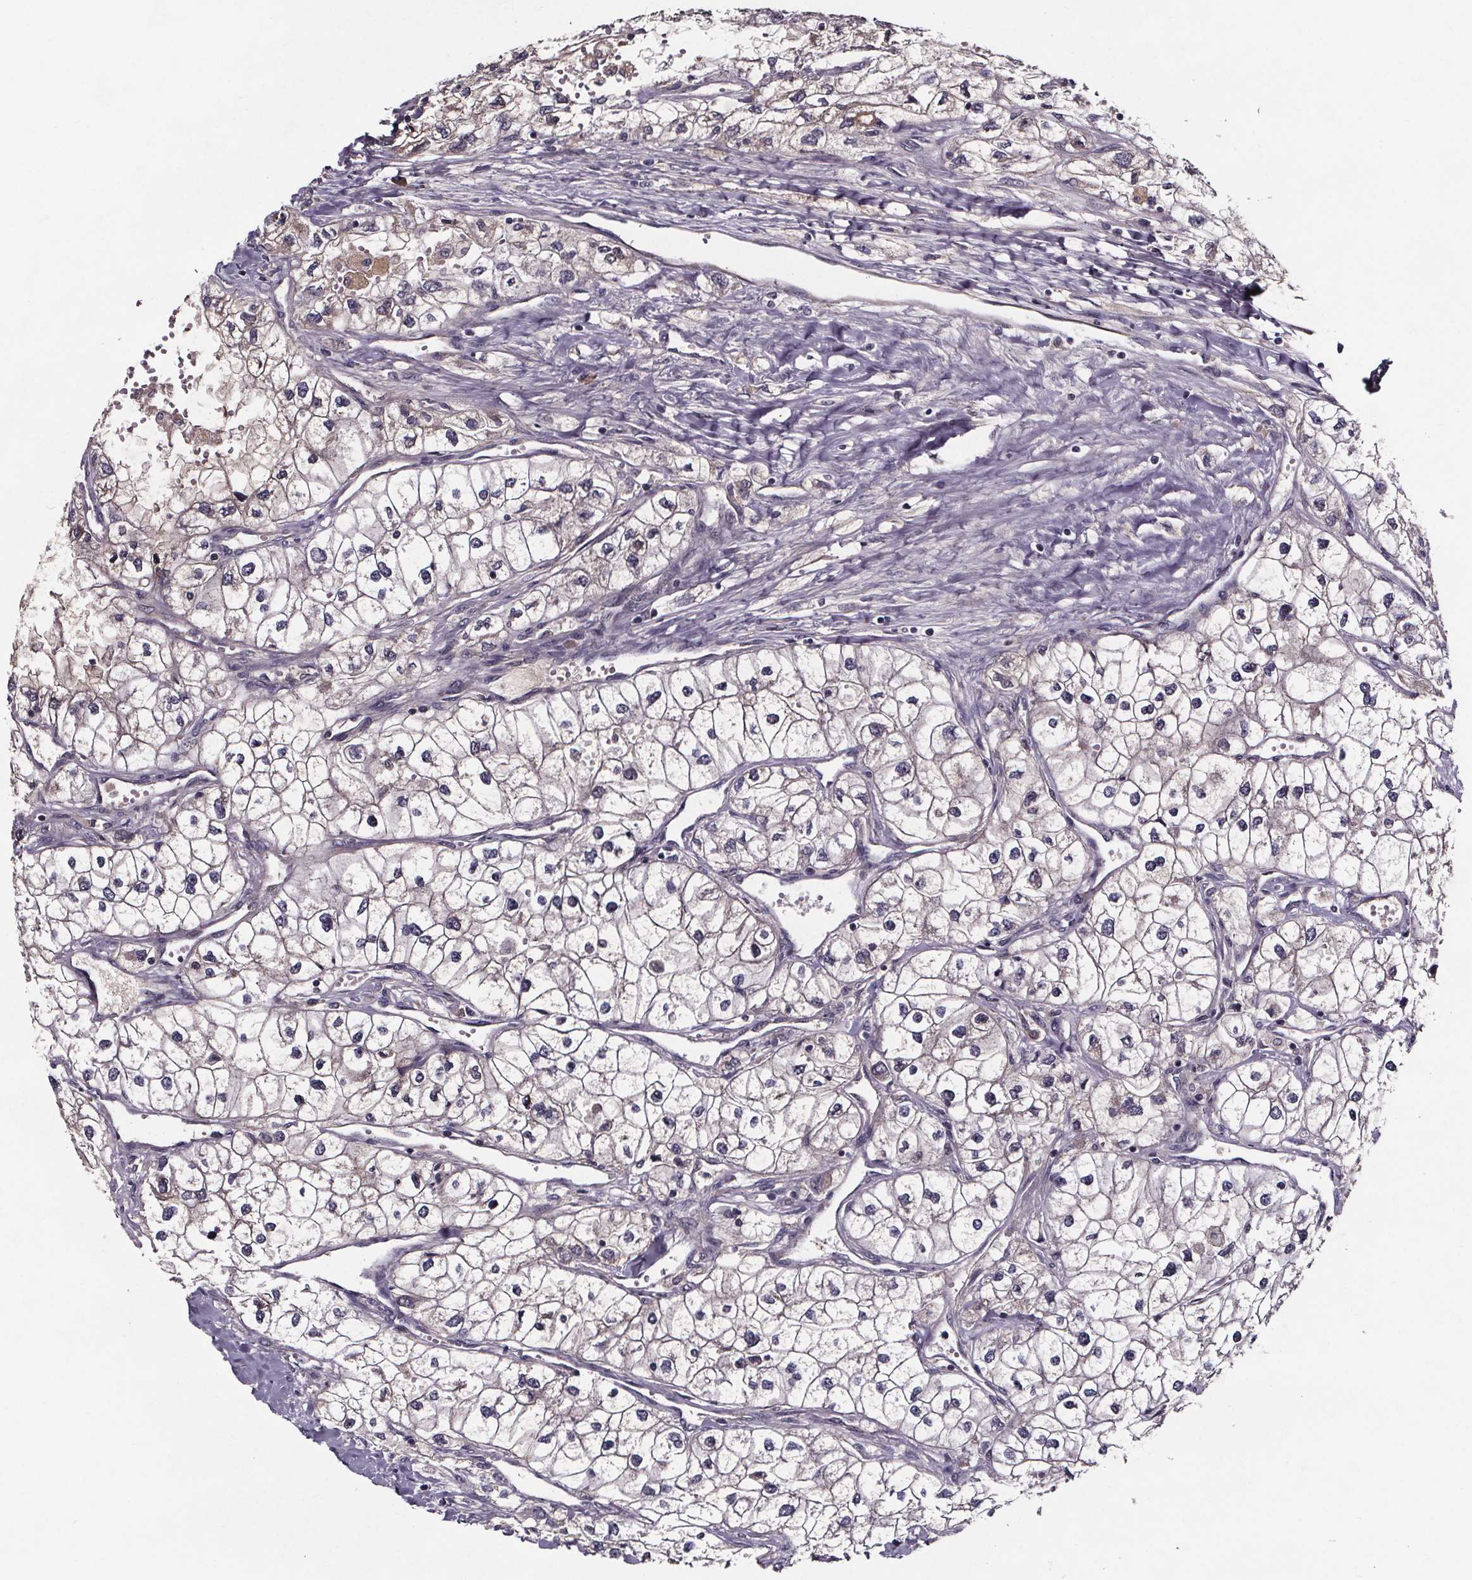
{"staining": {"intensity": "negative", "quantity": "none", "location": "none"}, "tissue": "renal cancer", "cell_type": "Tumor cells", "image_type": "cancer", "snomed": [{"axis": "morphology", "description": "Adenocarcinoma, NOS"}, {"axis": "topography", "description": "Kidney"}], "caption": "Immunohistochemistry histopathology image of neoplastic tissue: human renal cancer stained with DAB displays no significant protein staining in tumor cells.", "gene": "NPHP4", "patient": {"sex": "male", "age": 59}}